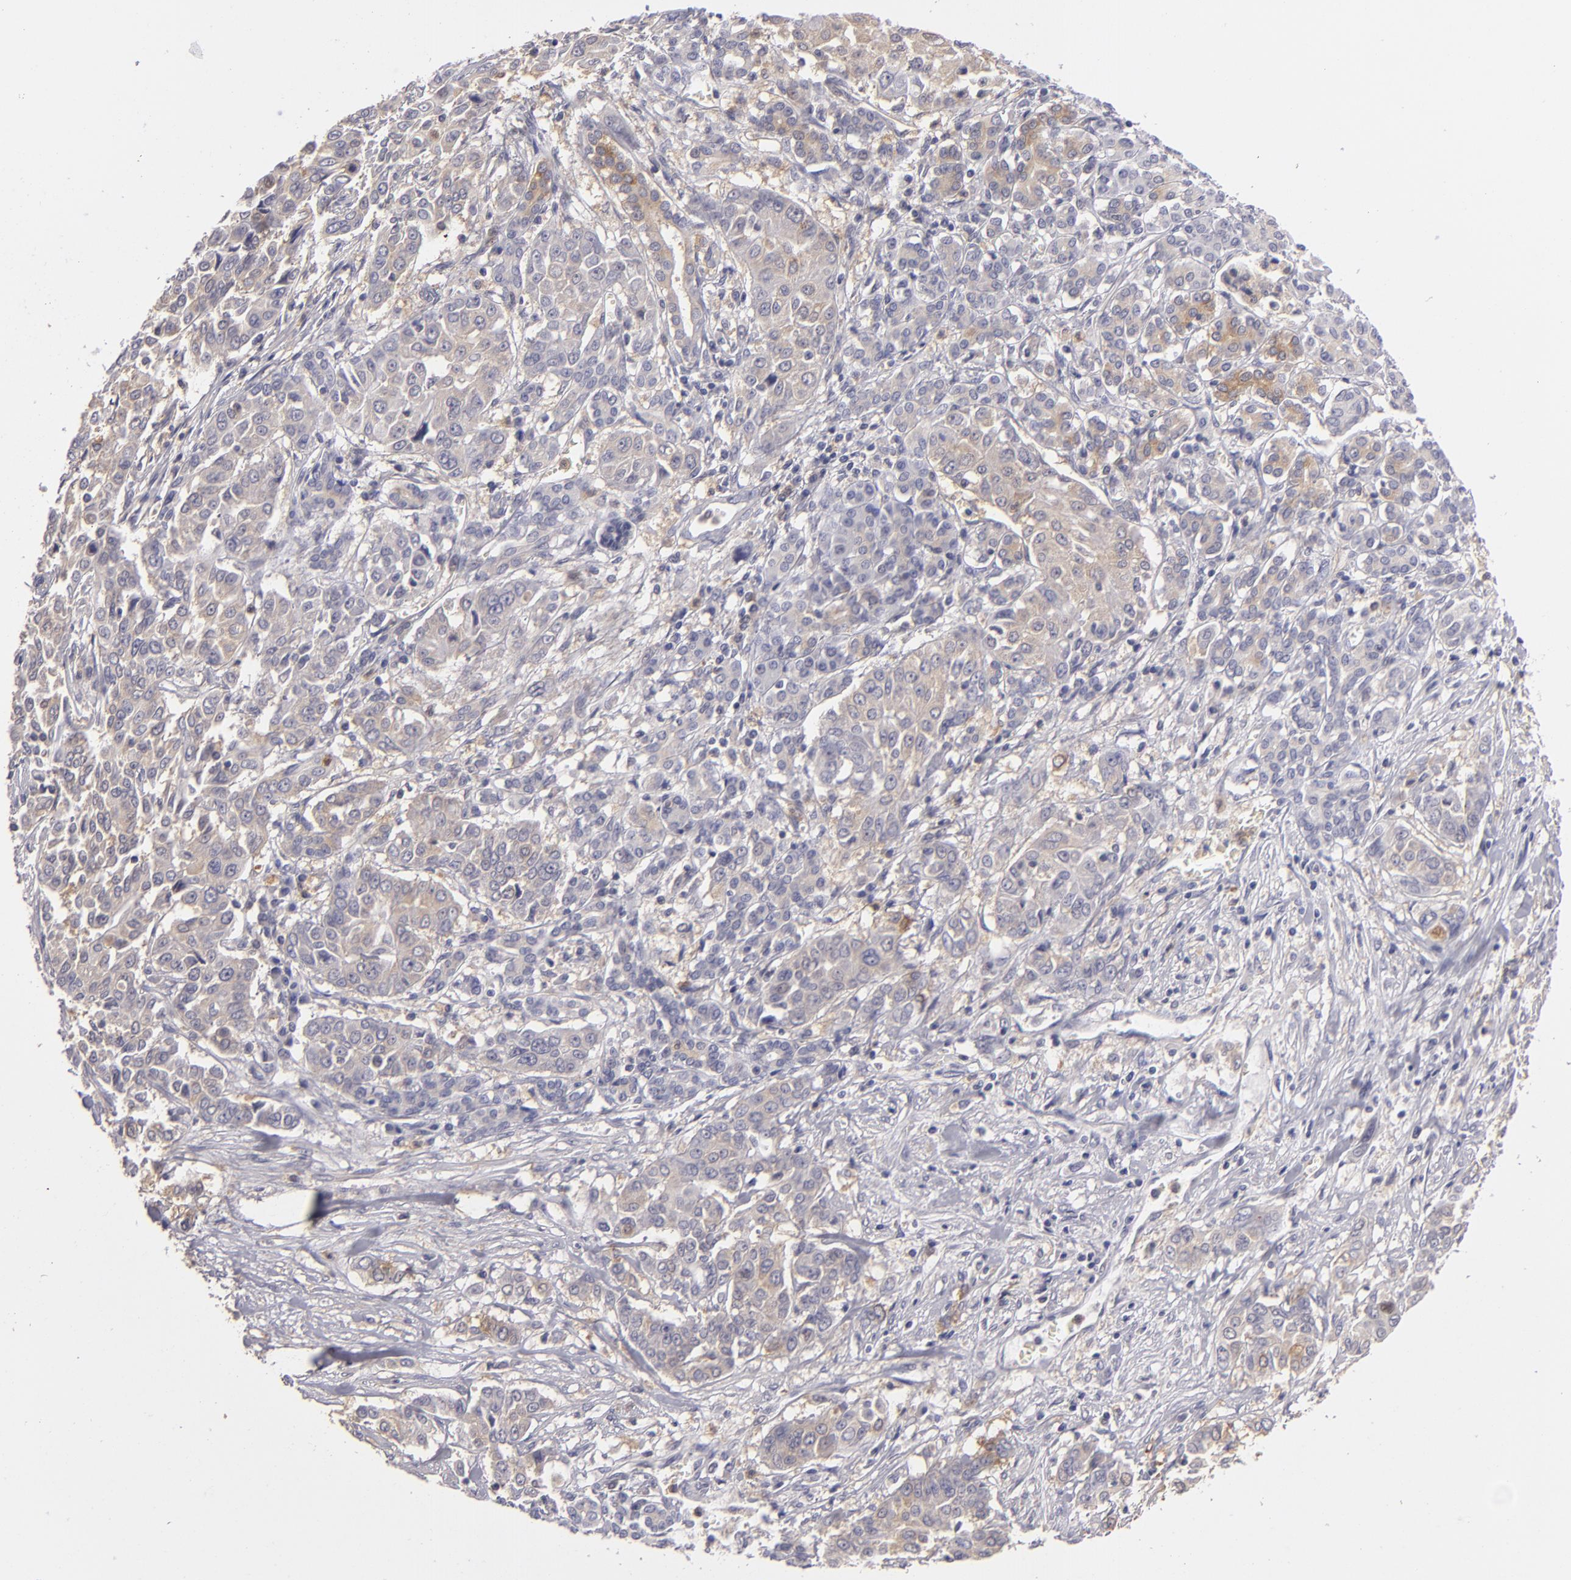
{"staining": {"intensity": "weak", "quantity": ">75%", "location": "cytoplasmic/membranous"}, "tissue": "pancreatic cancer", "cell_type": "Tumor cells", "image_type": "cancer", "snomed": [{"axis": "morphology", "description": "Adenocarcinoma, NOS"}, {"axis": "topography", "description": "Pancreas"}], "caption": "Tumor cells reveal low levels of weak cytoplasmic/membranous expression in about >75% of cells in human adenocarcinoma (pancreatic). Nuclei are stained in blue.", "gene": "MMP10", "patient": {"sex": "female", "age": 52}}